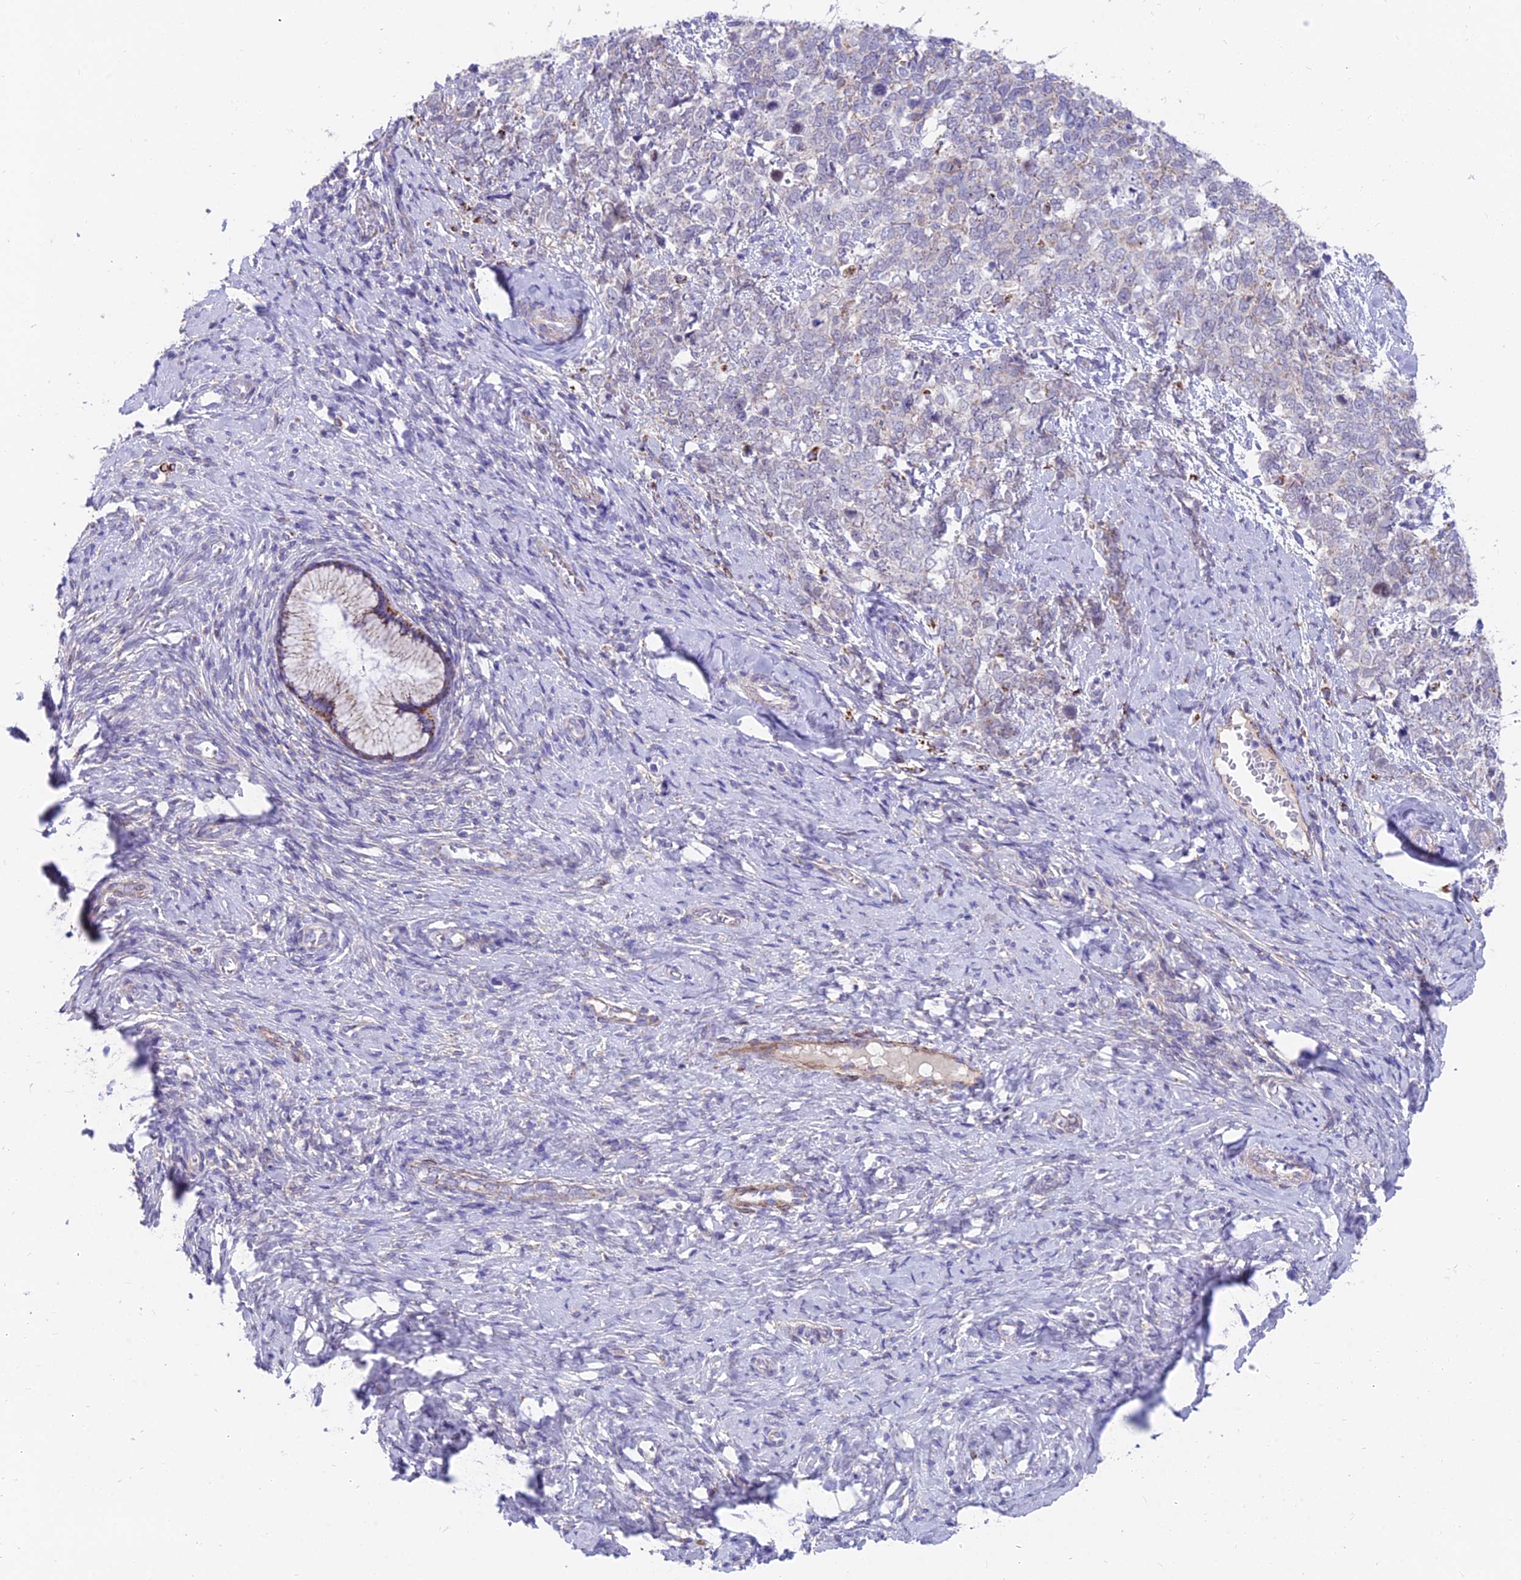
{"staining": {"intensity": "negative", "quantity": "none", "location": "none"}, "tissue": "cervical cancer", "cell_type": "Tumor cells", "image_type": "cancer", "snomed": [{"axis": "morphology", "description": "Squamous cell carcinoma, NOS"}, {"axis": "topography", "description": "Cervix"}], "caption": "The micrograph shows no staining of tumor cells in cervical cancer.", "gene": "TIGD6", "patient": {"sex": "female", "age": 63}}